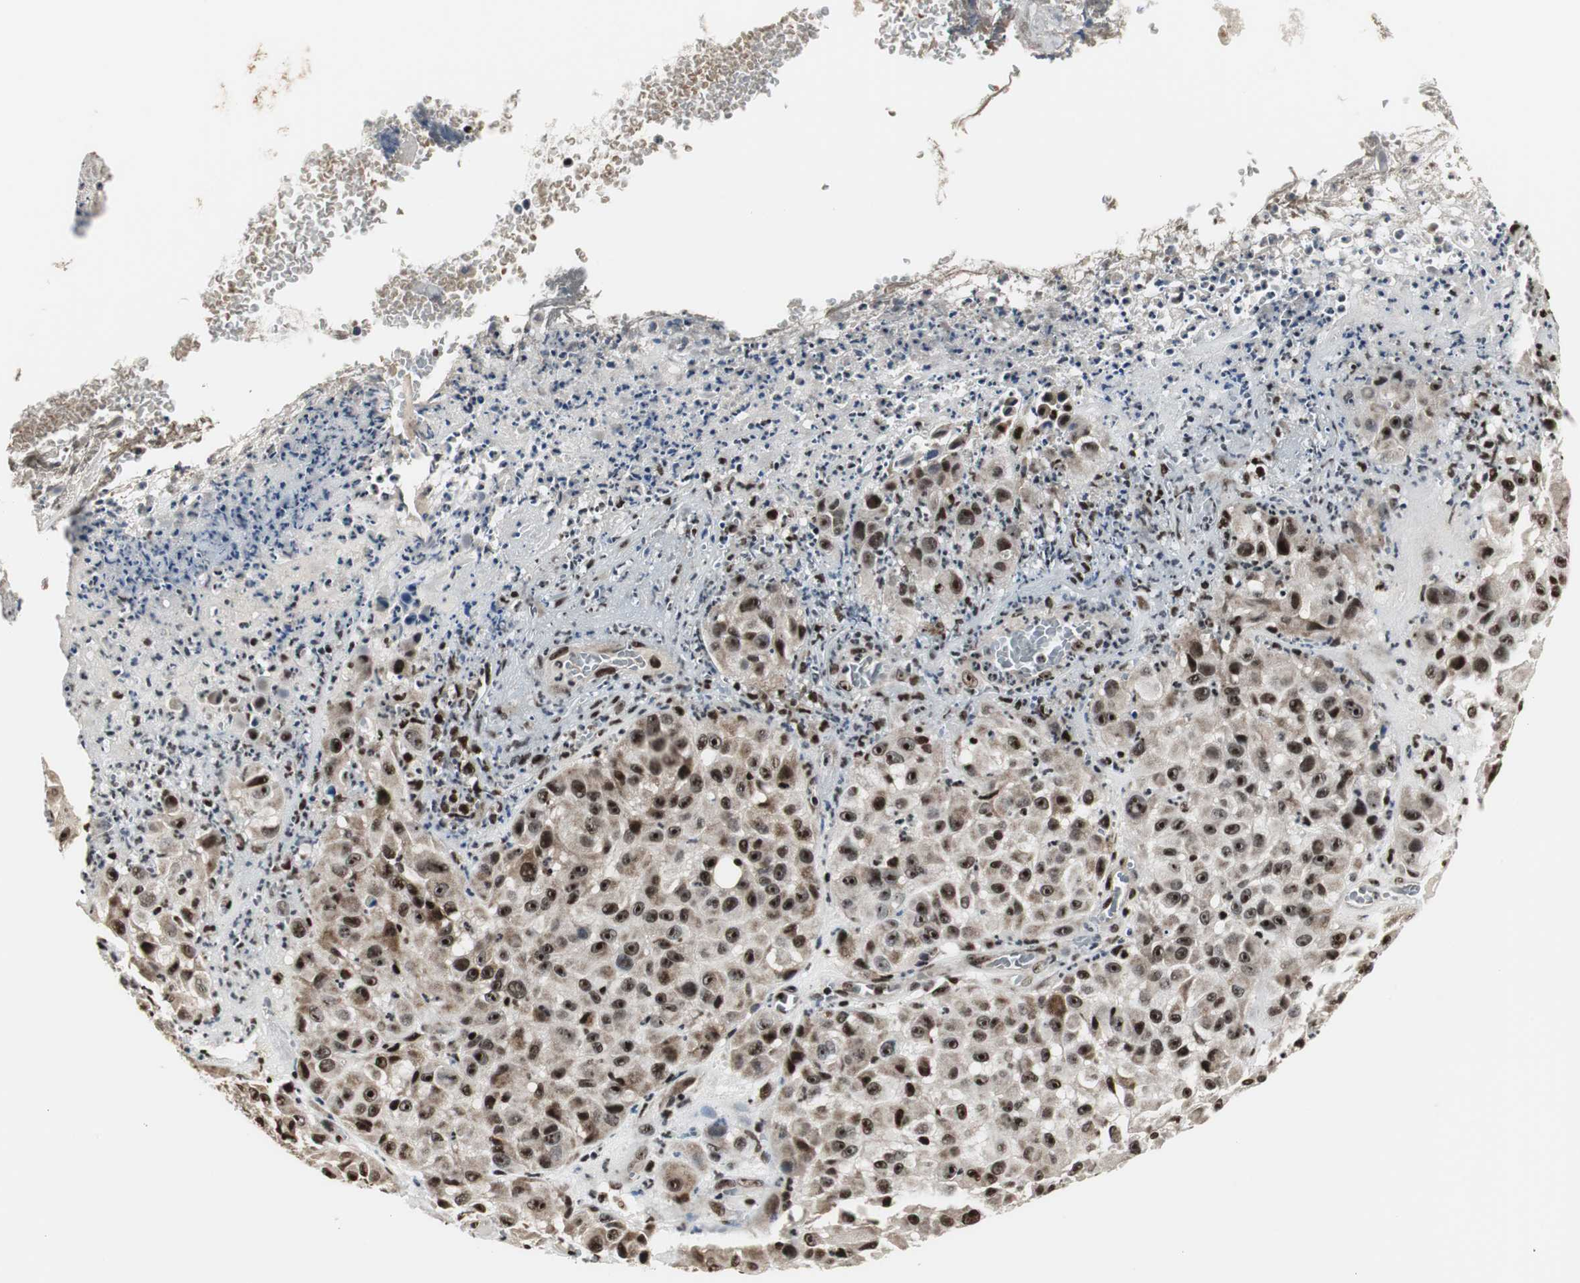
{"staining": {"intensity": "strong", "quantity": ">75%", "location": "cytoplasmic/membranous,nuclear"}, "tissue": "melanoma", "cell_type": "Tumor cells", "image_type": "cancer", "snomed": [{"axis": "morphology", "description": "Malignant melanoma, NOS"}, {"axis": "topography", "description": "Skin"}], "caption": "Protein staining of malignant melanoma tissue demonstrates strong cytoplasmic/membranous and nuclear positivity in about >75% of tumor cells. The protein of interest is stained brown, and the nuclei are stained in blue (DAB (3,3'-diaminobenzidine) IHC with brightfield microscopy, high magnification).", "gene": "PARN", "patient": {"sex": "female", "age": 21}}